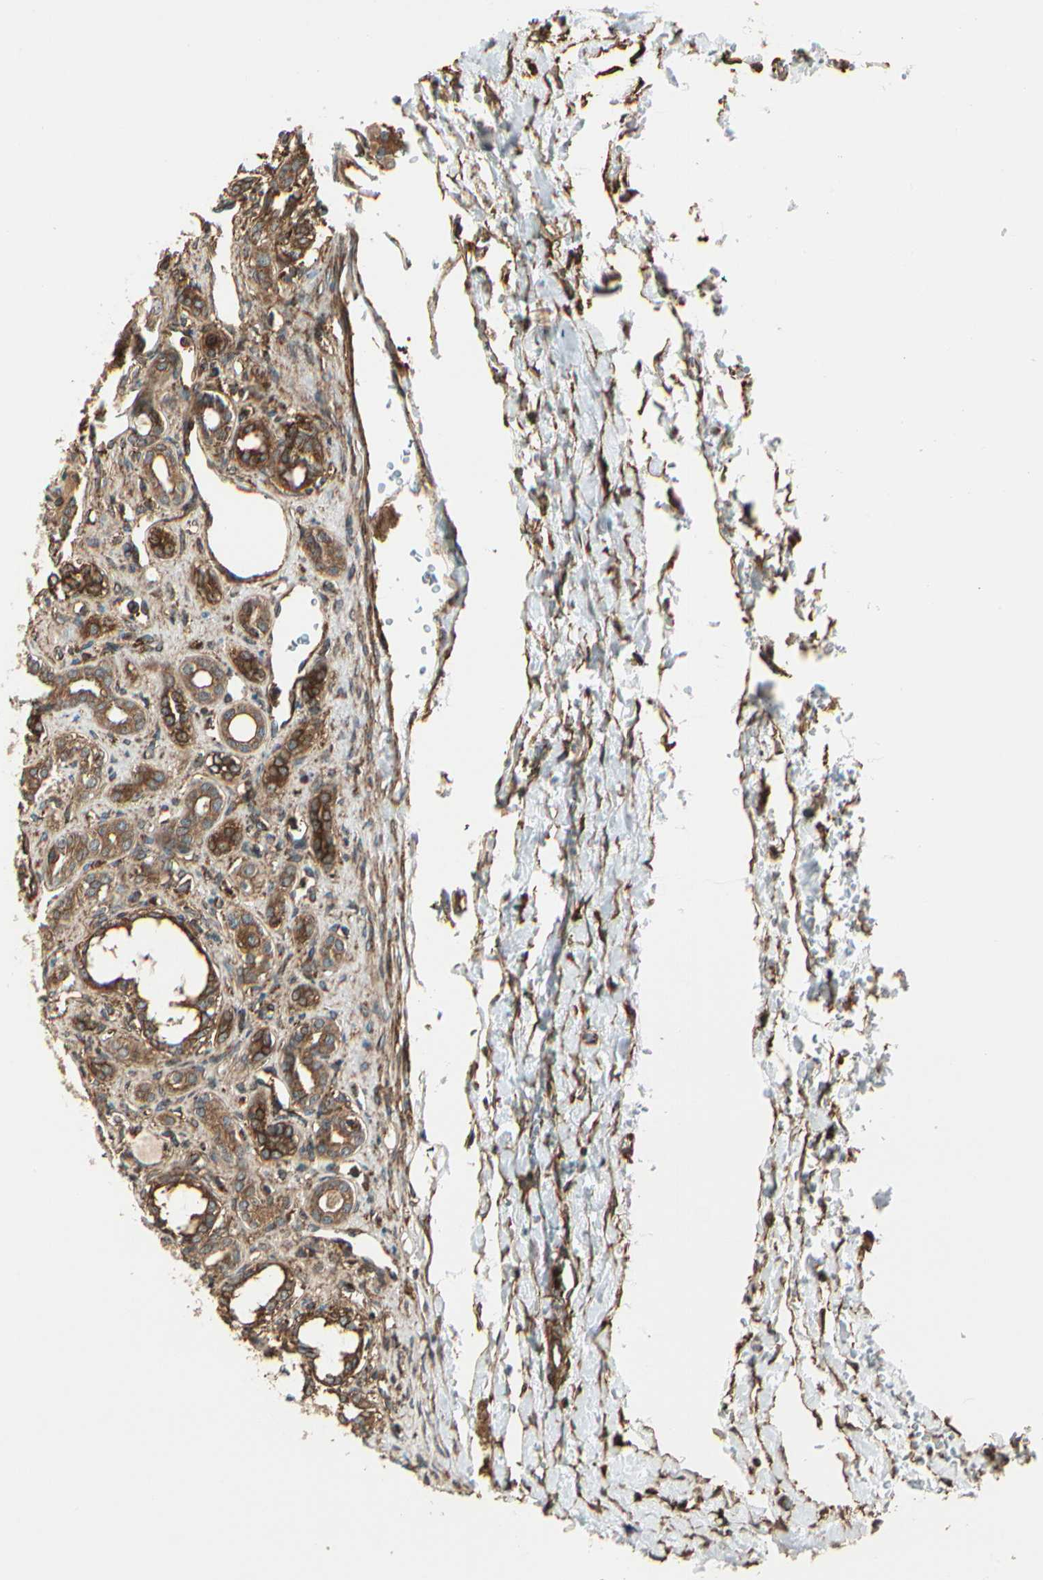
{"staining": {"intensity": "strong", "quantity": ">75%", "location": "cytoplasmic/membranous"}, "tissue": "kidney", "cell_type": "Cells in glomeruli", "image_type": "normal", "snomed": [{"axis": "morphology", "description": "Normal tissue, NOS"}, {"axis": "topography", "description": "Kidney"}], "caption": "Immunohistochemistry (DAB (3,3'-diaminobenzidine)) staining of benign human kidney displays strong cytoplasmic/membranous protein expression in about >75% of cells in glomeruli. The staining was performed using DAB to visualize the protein expression in brown, while the nuclei were stained in blue with hematoxylin (Magnification: 20x).", "gene": "FKBP15", "patient": {"sex": "male", "age": 7}}